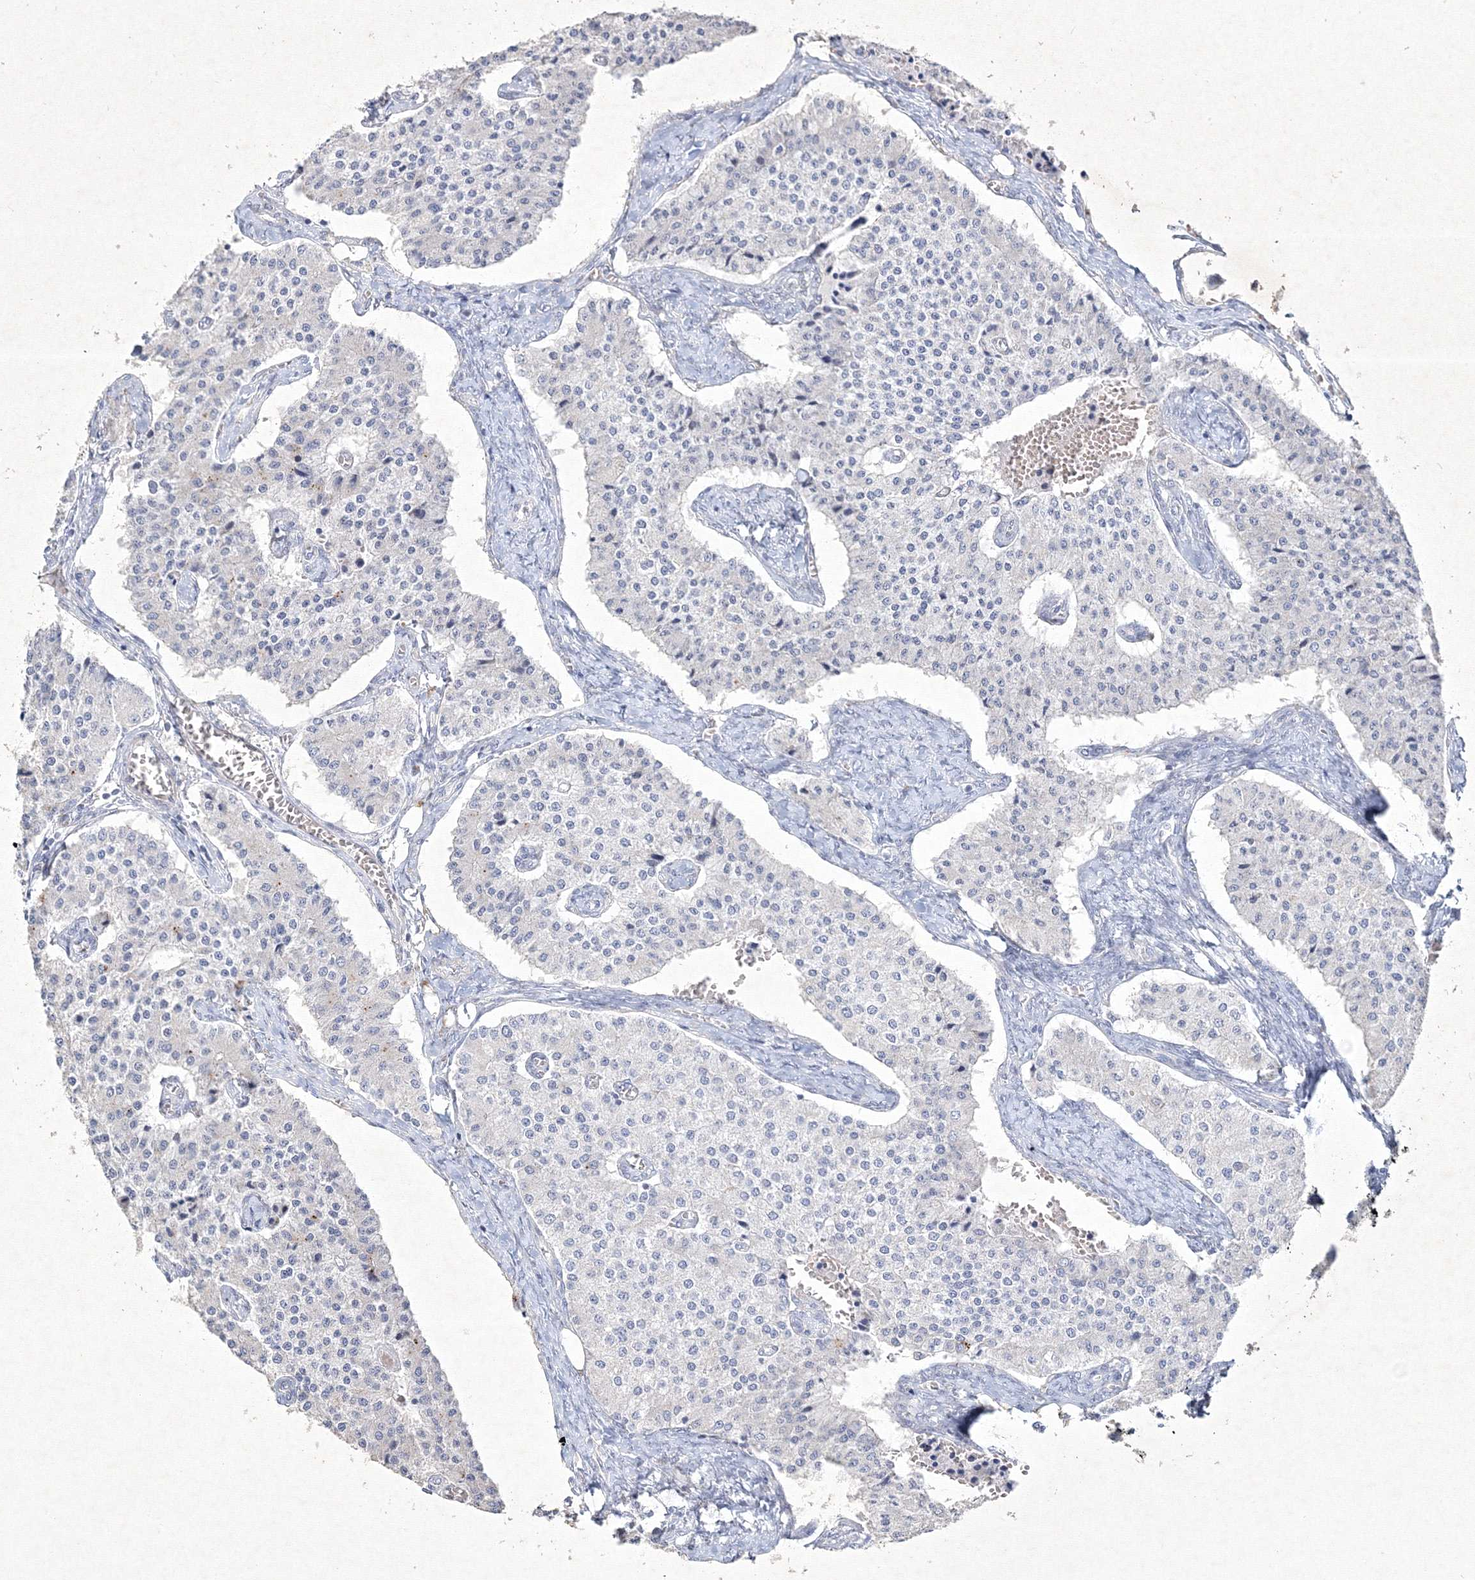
{"staining": {"intensity": "negative", "quantity": "none", "location": "none"}, "tissue": "carcinoid", "cell_type": "Tumor cells", "image_type": "cancer", "snomed": [{"axis": "morphology", "description": "Carcinoid, malignant, NOS"}, {"axis": "topography", "description": "Colon"}], "caption": "There is no significant positivity in tumor cells of malignant carcinoid. (DAB (3,3'-diaminobenzidine) immunohistochemistry (IHC) visualized using brightfield microscopy, high magnification).", "gene": "CXXC4", "patient": {"sex": "female", "age": 52}}